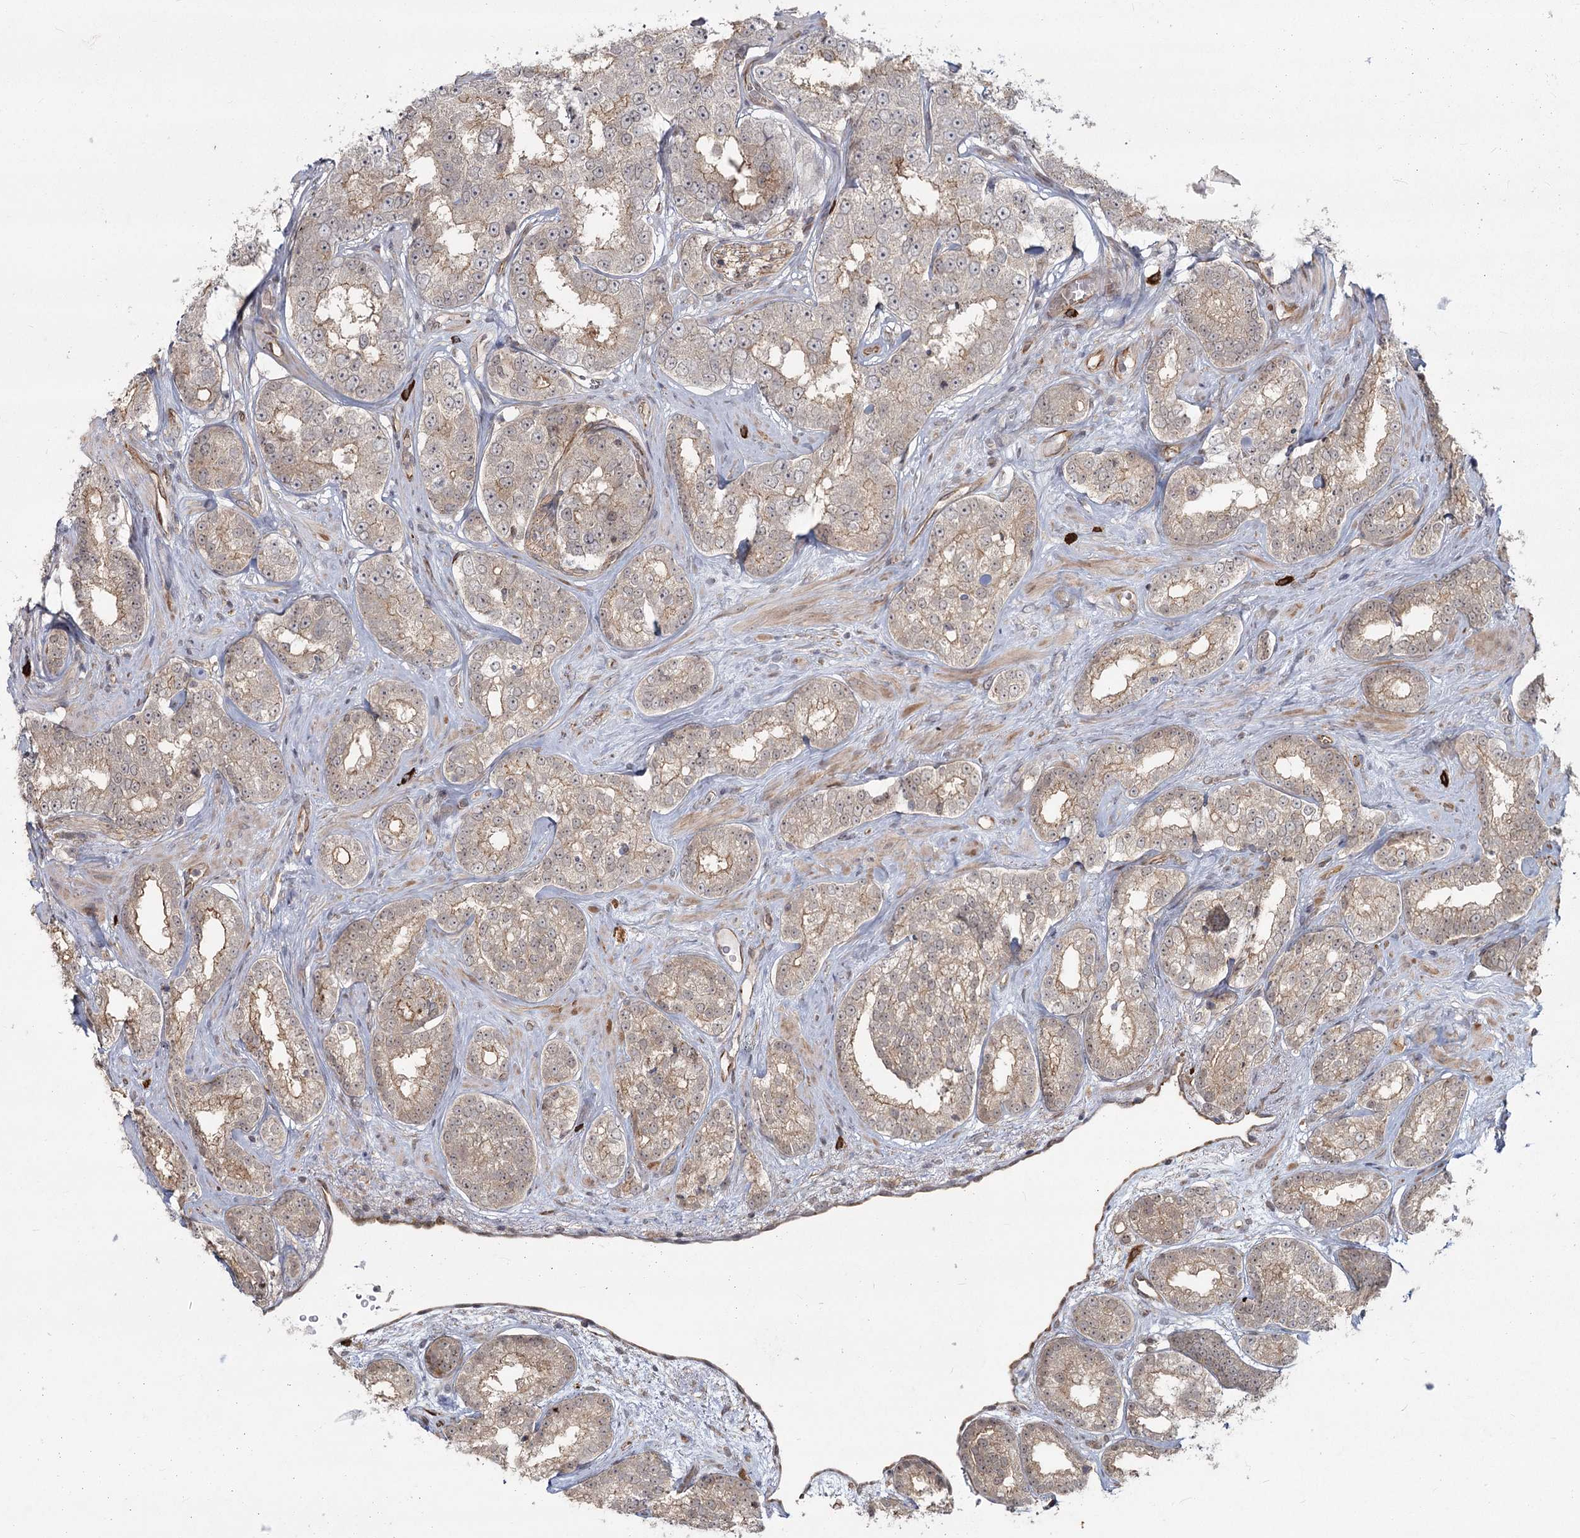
{"staining": {"intensity": "weak", "quantity": ">75%", "location": "cytoplasmic/membranous"}, "tissue": "prostate cancer", "cell_type": "Tumor cells", "image_type": "cancer", "snomed": [{"axis": "morphology", "description": "Normal tissue, NOS"}, {"axis": "morphology", "description": "Adenocarcinoma, High grade"}, {"axis": "topography", "description": "Prostate"}], "caption": "The photomicrograph shows staining of prostate cancer, revealing weak cytoplasmic/membranous protein staining (brown color) within tumor cells.", "gene": "AP2M1", "patient": {"sex": "male", "age": 83}}